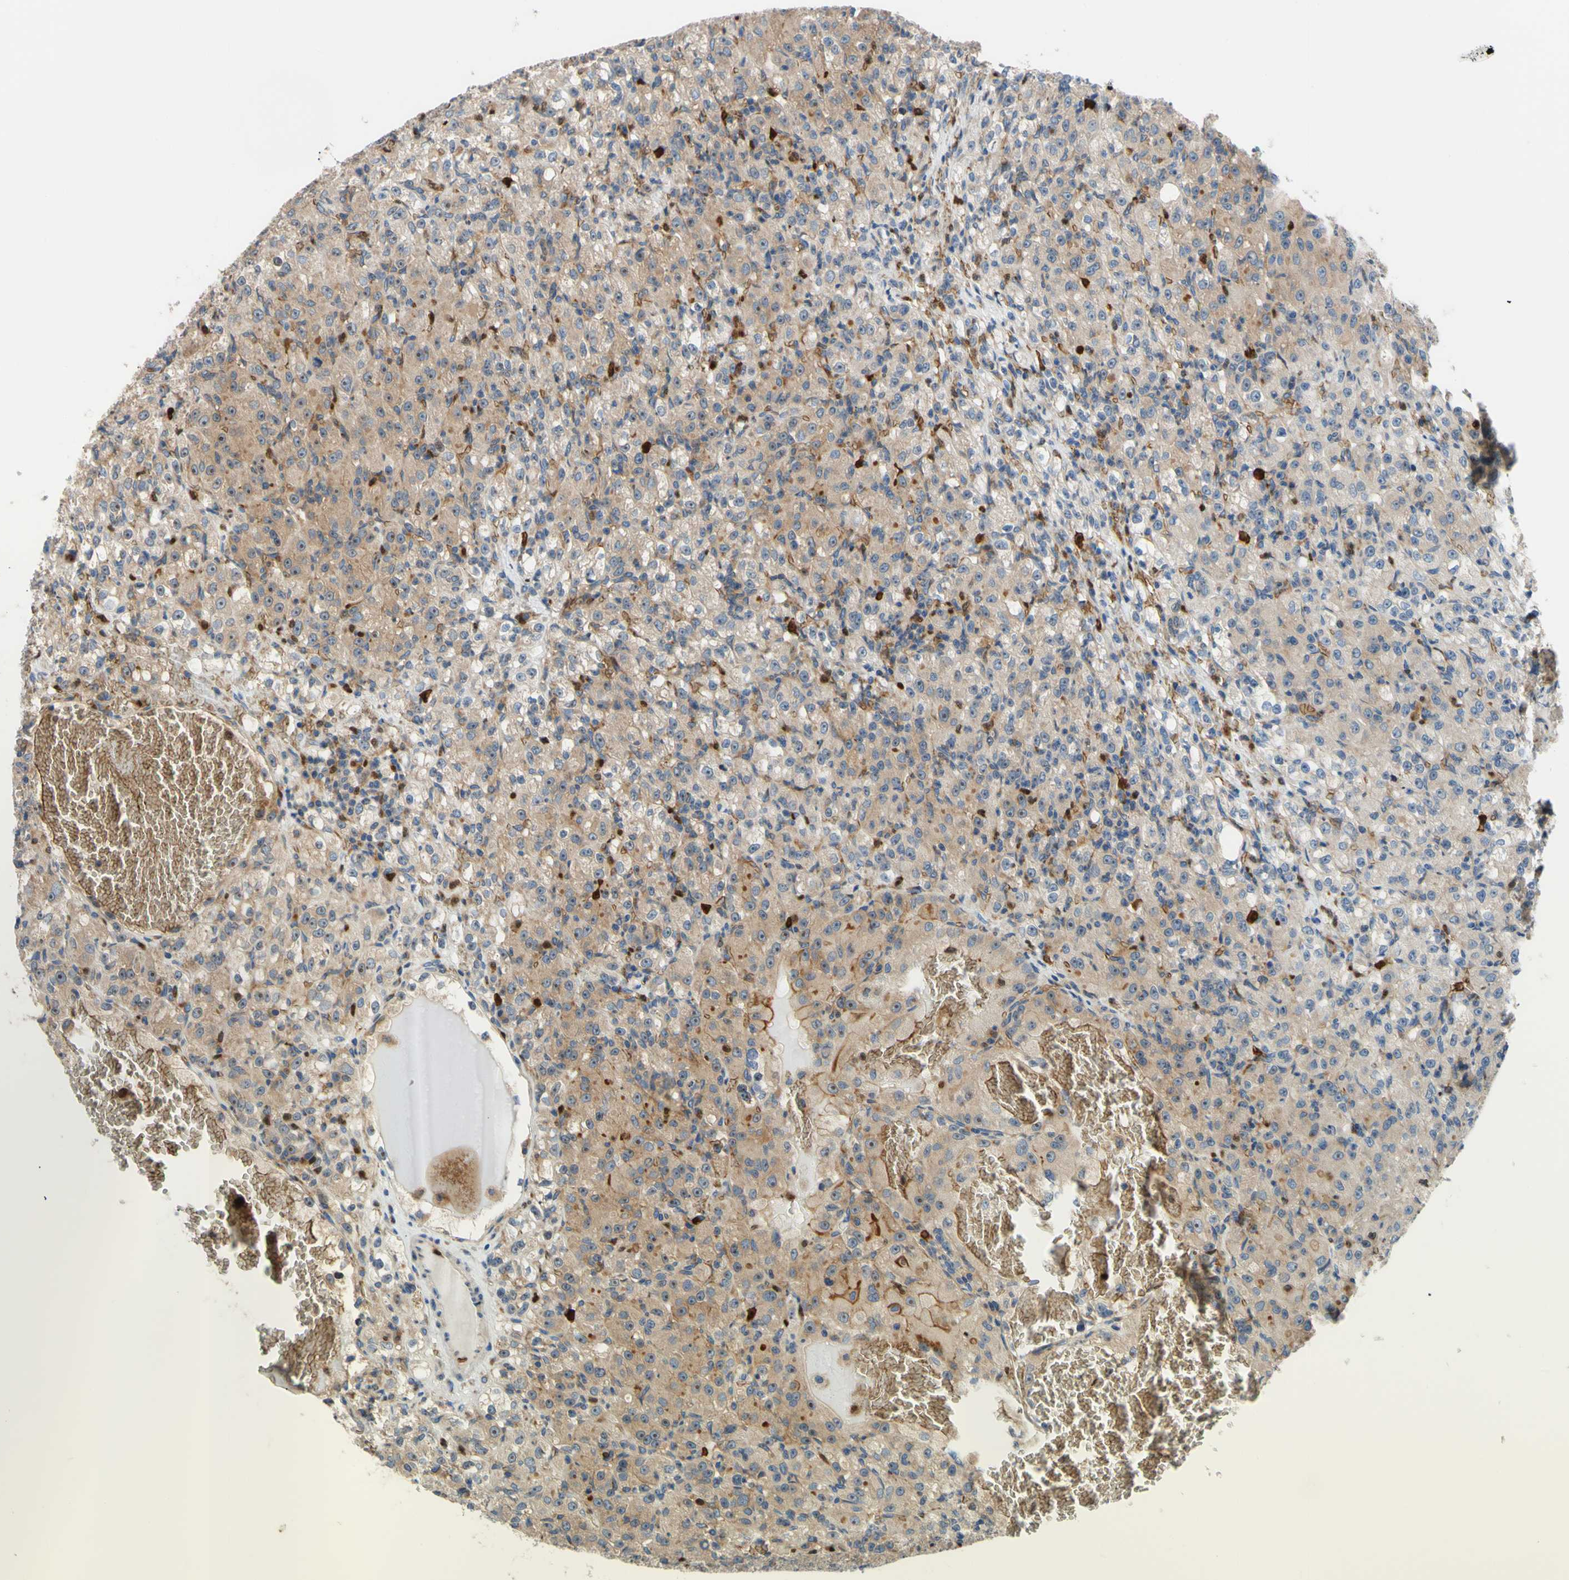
{"staining": {"intensity": "moderate", "quantity": "25%-75%", "location": "cytoplasmic/membranous,nuclear"}, "tissue": "renal cancer", "cell_type": "Tumor cells", "image_type": "cancer", "snomed": [{"axis": "morphology", "description": "Adenocarcinoma, NOS"}, {"axis": "topography", "description": "Kidney"}], "caption": "Tumor cells show moderate cytoplasmic/membranous and nuclear staining in about 25%-75% of cells in renal adenocarcinoma.", "gene": "USP9X", "patient": {"sex": "male", "age": 61}}